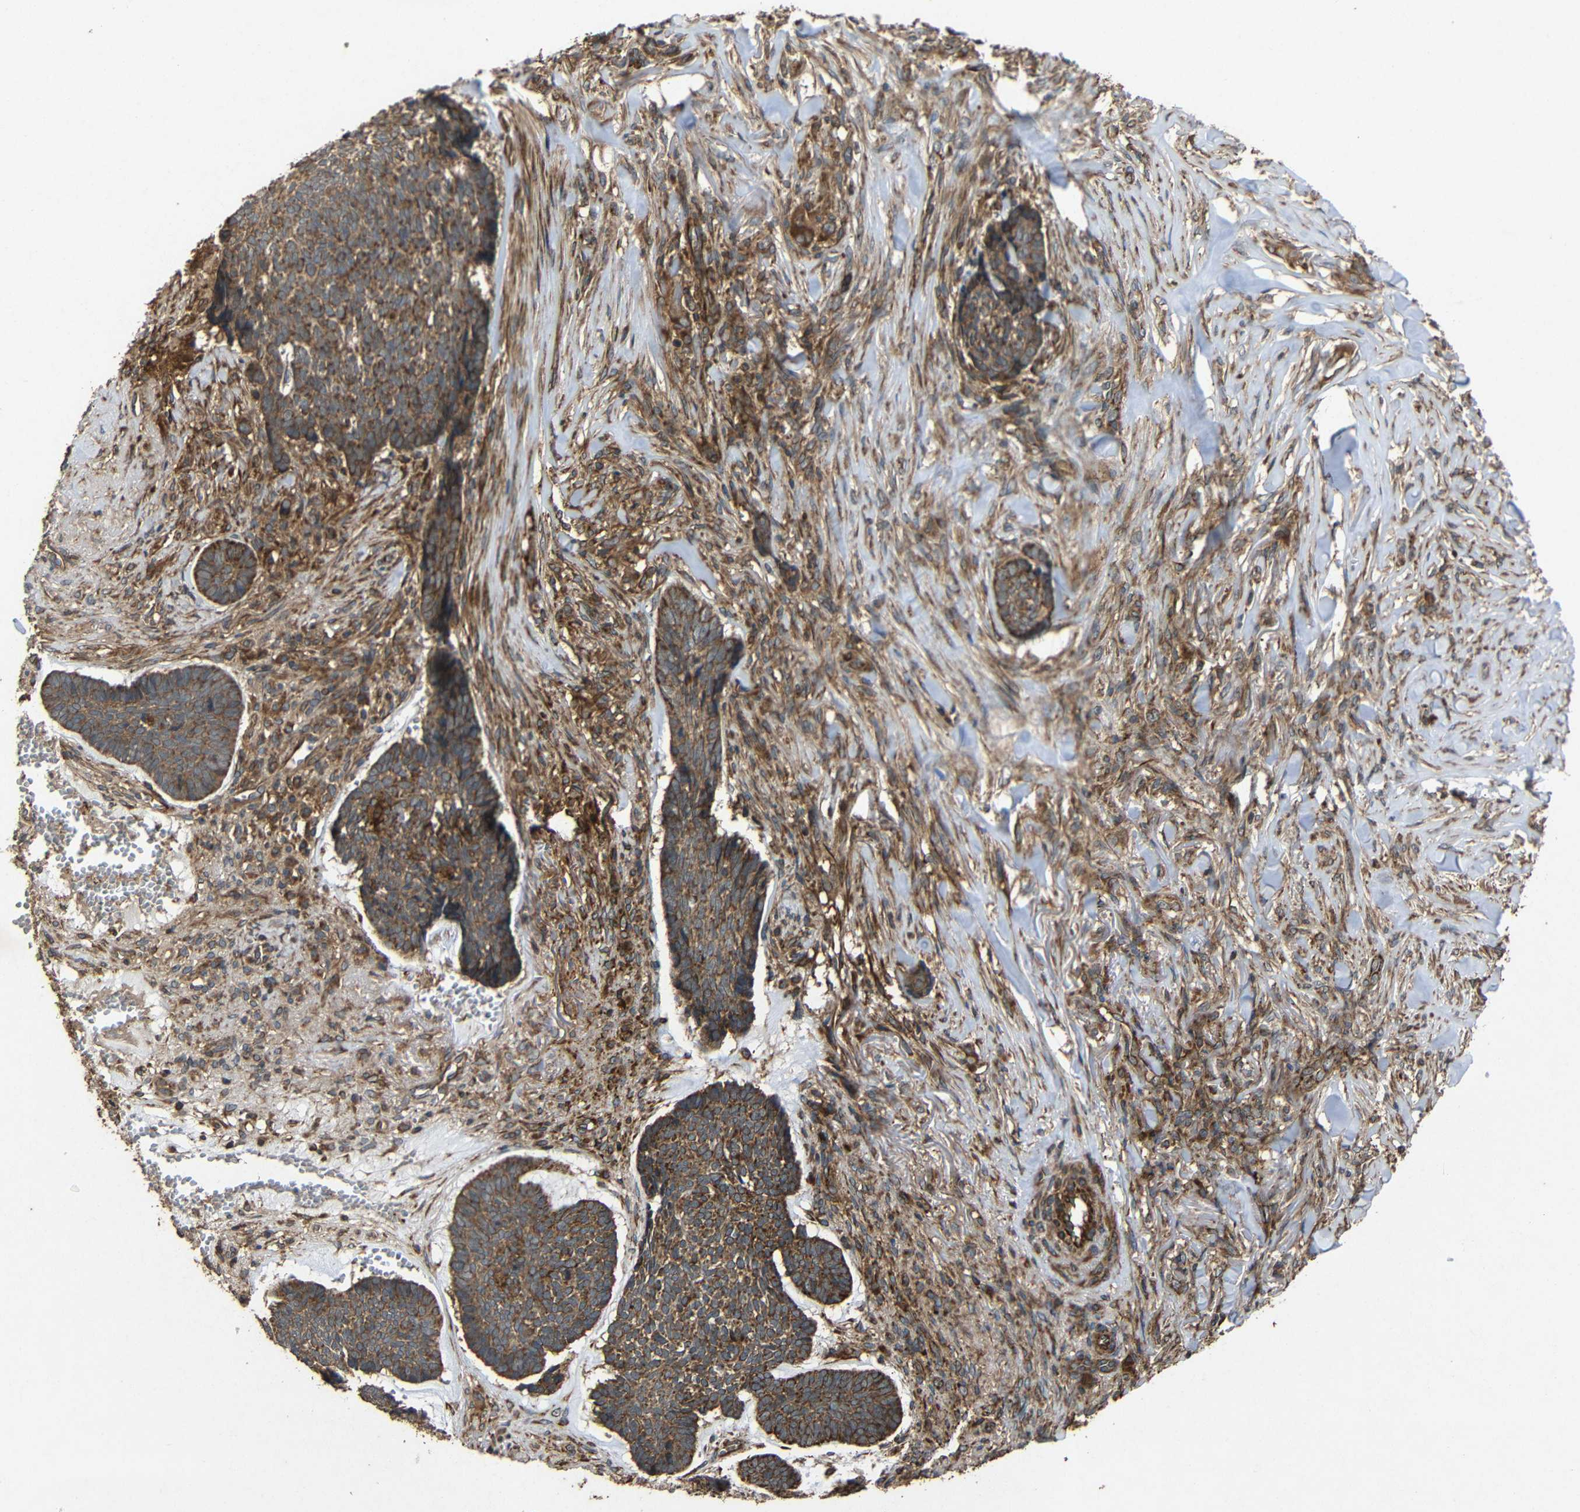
{"staining": {"intensity": "strong", "quantity": ">75%", "location": "cytoplasmic/membranous"}, "tissue": "skin cancer", "cell_type": "Tumor cells", "image_type": "cancer", "snomed": [{"axis": "morphology", "description": "Basal cell carcinoma"}, {"axis": "topography", "description": "Skin"}], "caption": "Tumor cells demonstrate high levels of strong cytoplasmic/membranous positivity in about >75% of cells in basal cell carcinoma (skin).", "gene": "EIF2S1", "patient": {"sex": "male", "age": 84}}